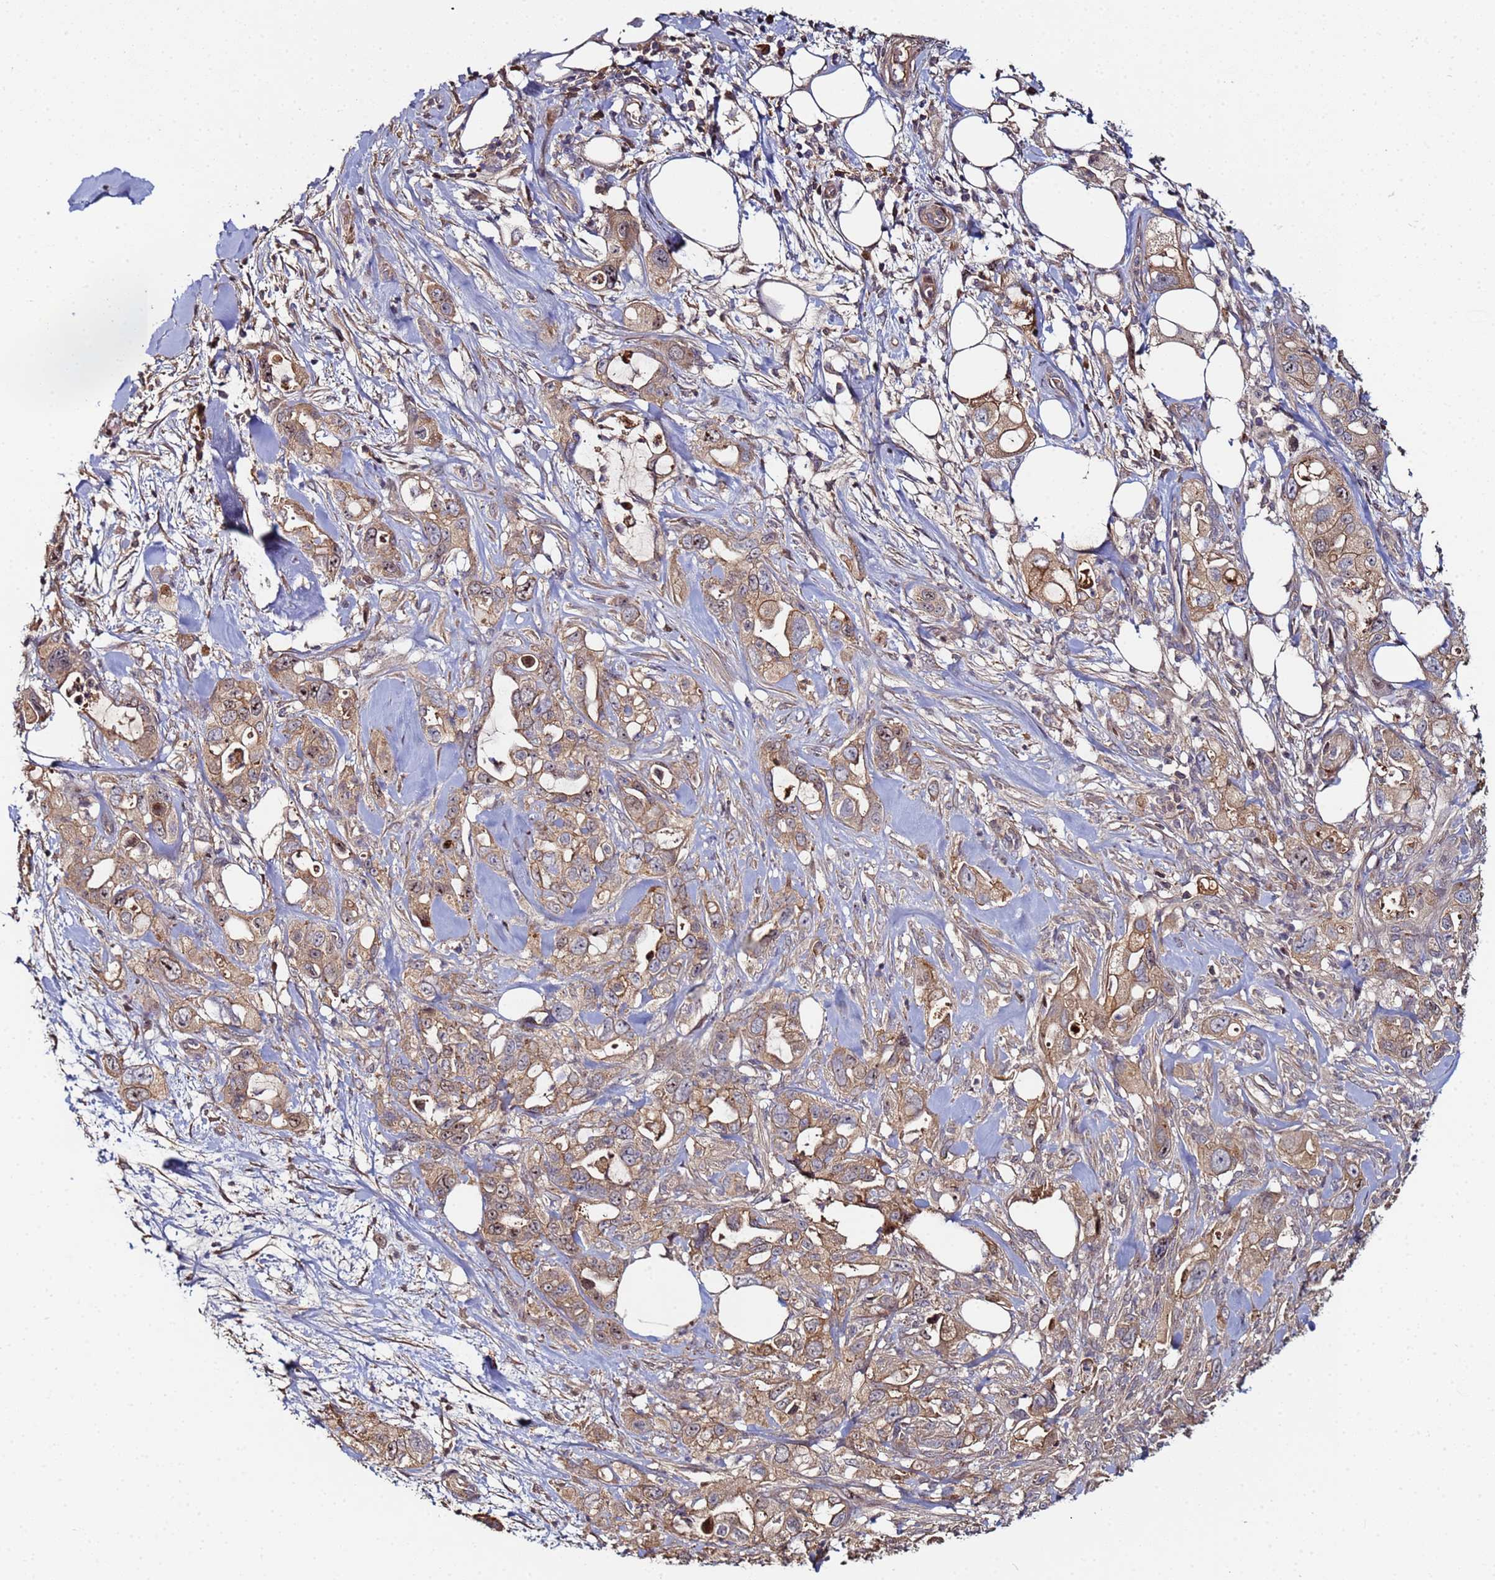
{"staining": {"intensity": "moderate", "quantity": ">75%", "location": "cytoplasmic/membranous,nuclear"}, "tissue": "pancreatic cancer", "cell_type": "Tumor cells", "image_type": "cancer", "snomed": [{"axis": "morphology", "description": "Adenocarcinoma, NOS"}, {"axis": "topography", "description": "Pancreas"}], "caption": "Protein staining shows moderate cytoplasmic/membranous and nuclear staining in approximately >75% of tumor cells in pancreatic cancer (adenocarcinoma). (DAB IHC with brightfield microscopy, high magnification).", "gene": "OSER1", "patient": {"sex": "female", "age": 61}}